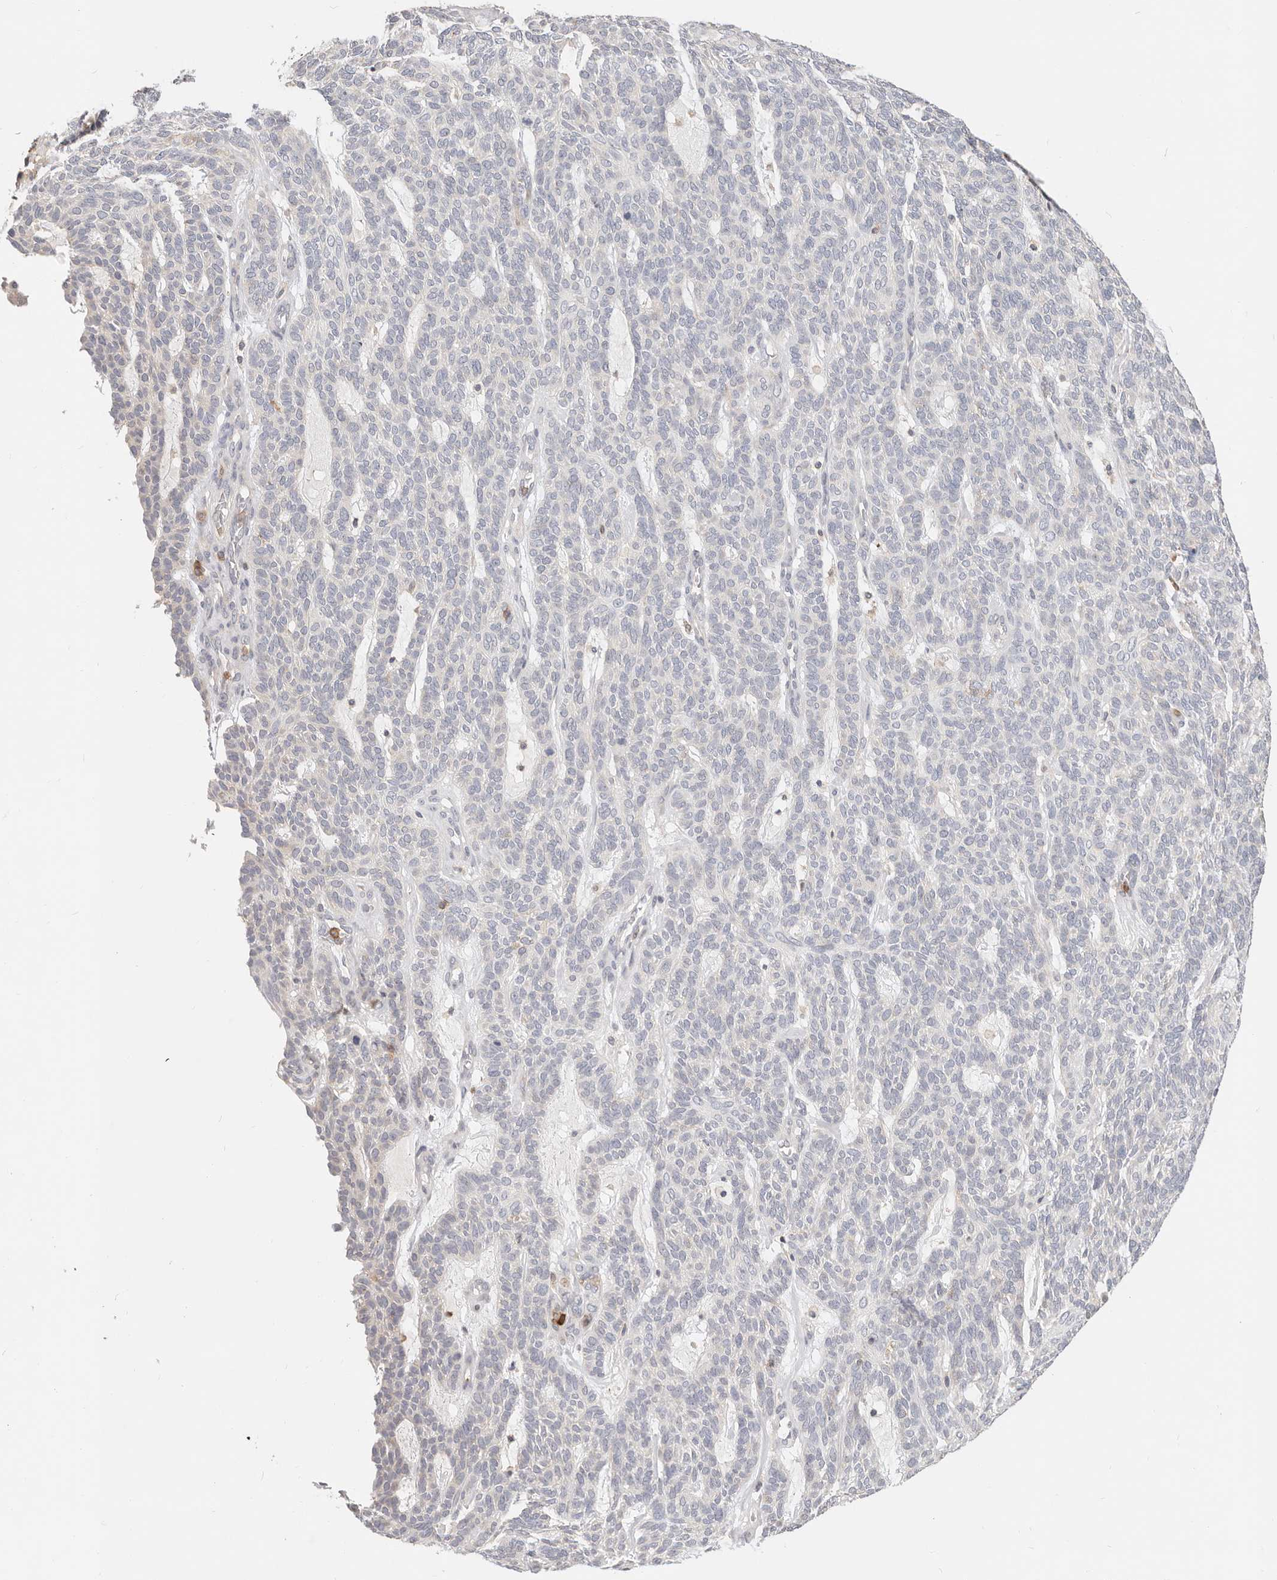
{"staining": {"intensity": "negative", "quantity": "none", "location": "none"}, "tissue": "skin cancer", "cell_type": "Tumor cells", "image_type": "cancer", "snomed": [{"axis": "morphology", "description": "Squamous cell carcinoma, NOS"}, {"axis": "topography", "description": "Skin"}], "caption": "Tumor cells show no significant positivity in skin cancer (squamous cell carcinoma). Brightfield microscopy of immunohistochemistry (IHC) stained with DAB (3,3'-diaminobenzidine) (brown) and hematoxylin (blue), captured at high magnification.", "gene": "TMEM63B", "patient": {"sex": "female", "age": 90}}